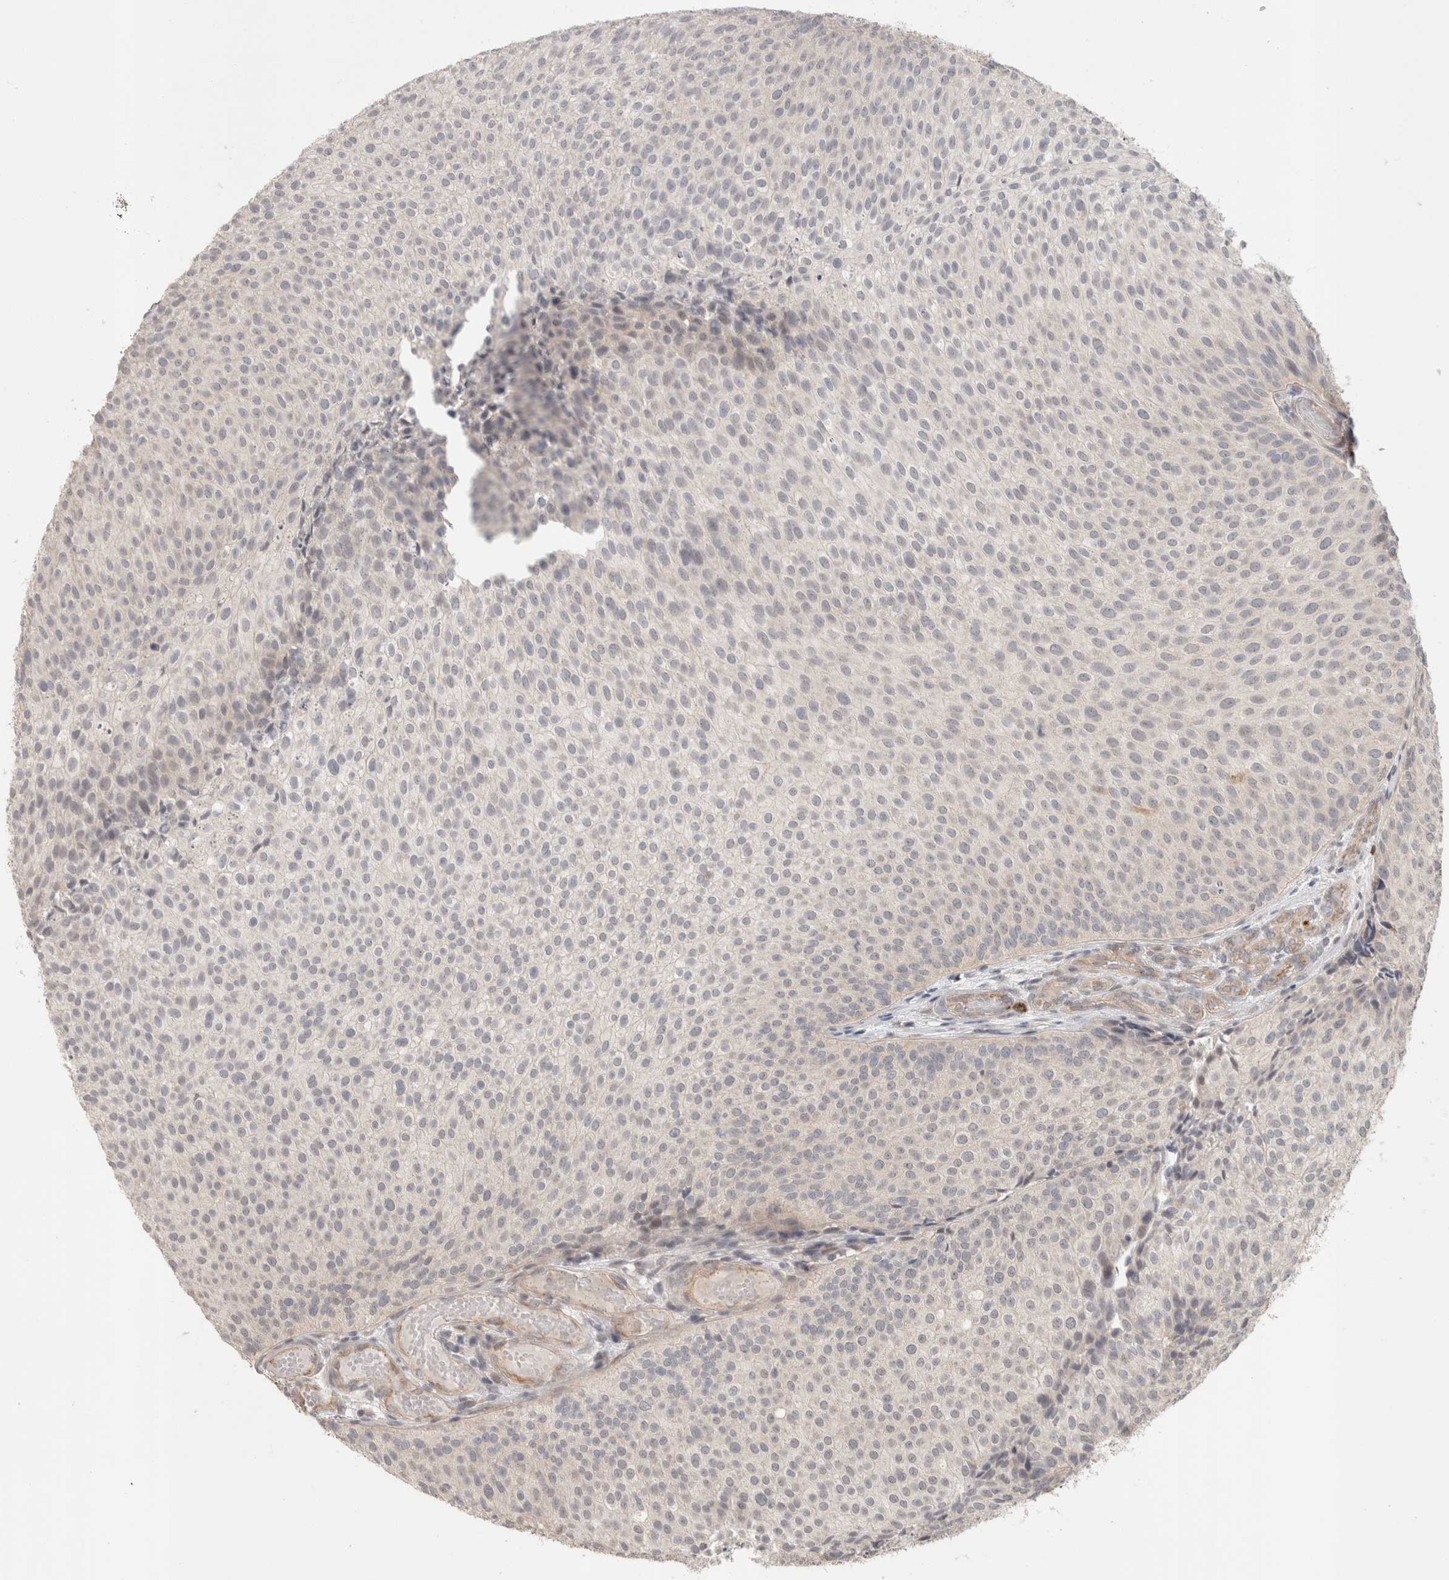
{"staining": {"intensity": "negative", "quantity": "none", "location": "none"}, "tissue": "urothelial cancer", "cell_type": "Tumor cells", "image_type": "cancer", "snomed": [{"axis": "morphology", "description": "Urothelial carcinoma, Low grade"}, {"axis": "topography", "description": "Urinary bladder"}], "caption": "High magnification brightfield microscopy of urothelial carcinoma (low-grade) stained with DAB (3,3'-diaminobenzidine) (brown) and counterstained with hematoxylin (blue): tumor cells show no significant expression.", "gene": "HSPG2", "patient": {"sex": "male", "age": 86}}